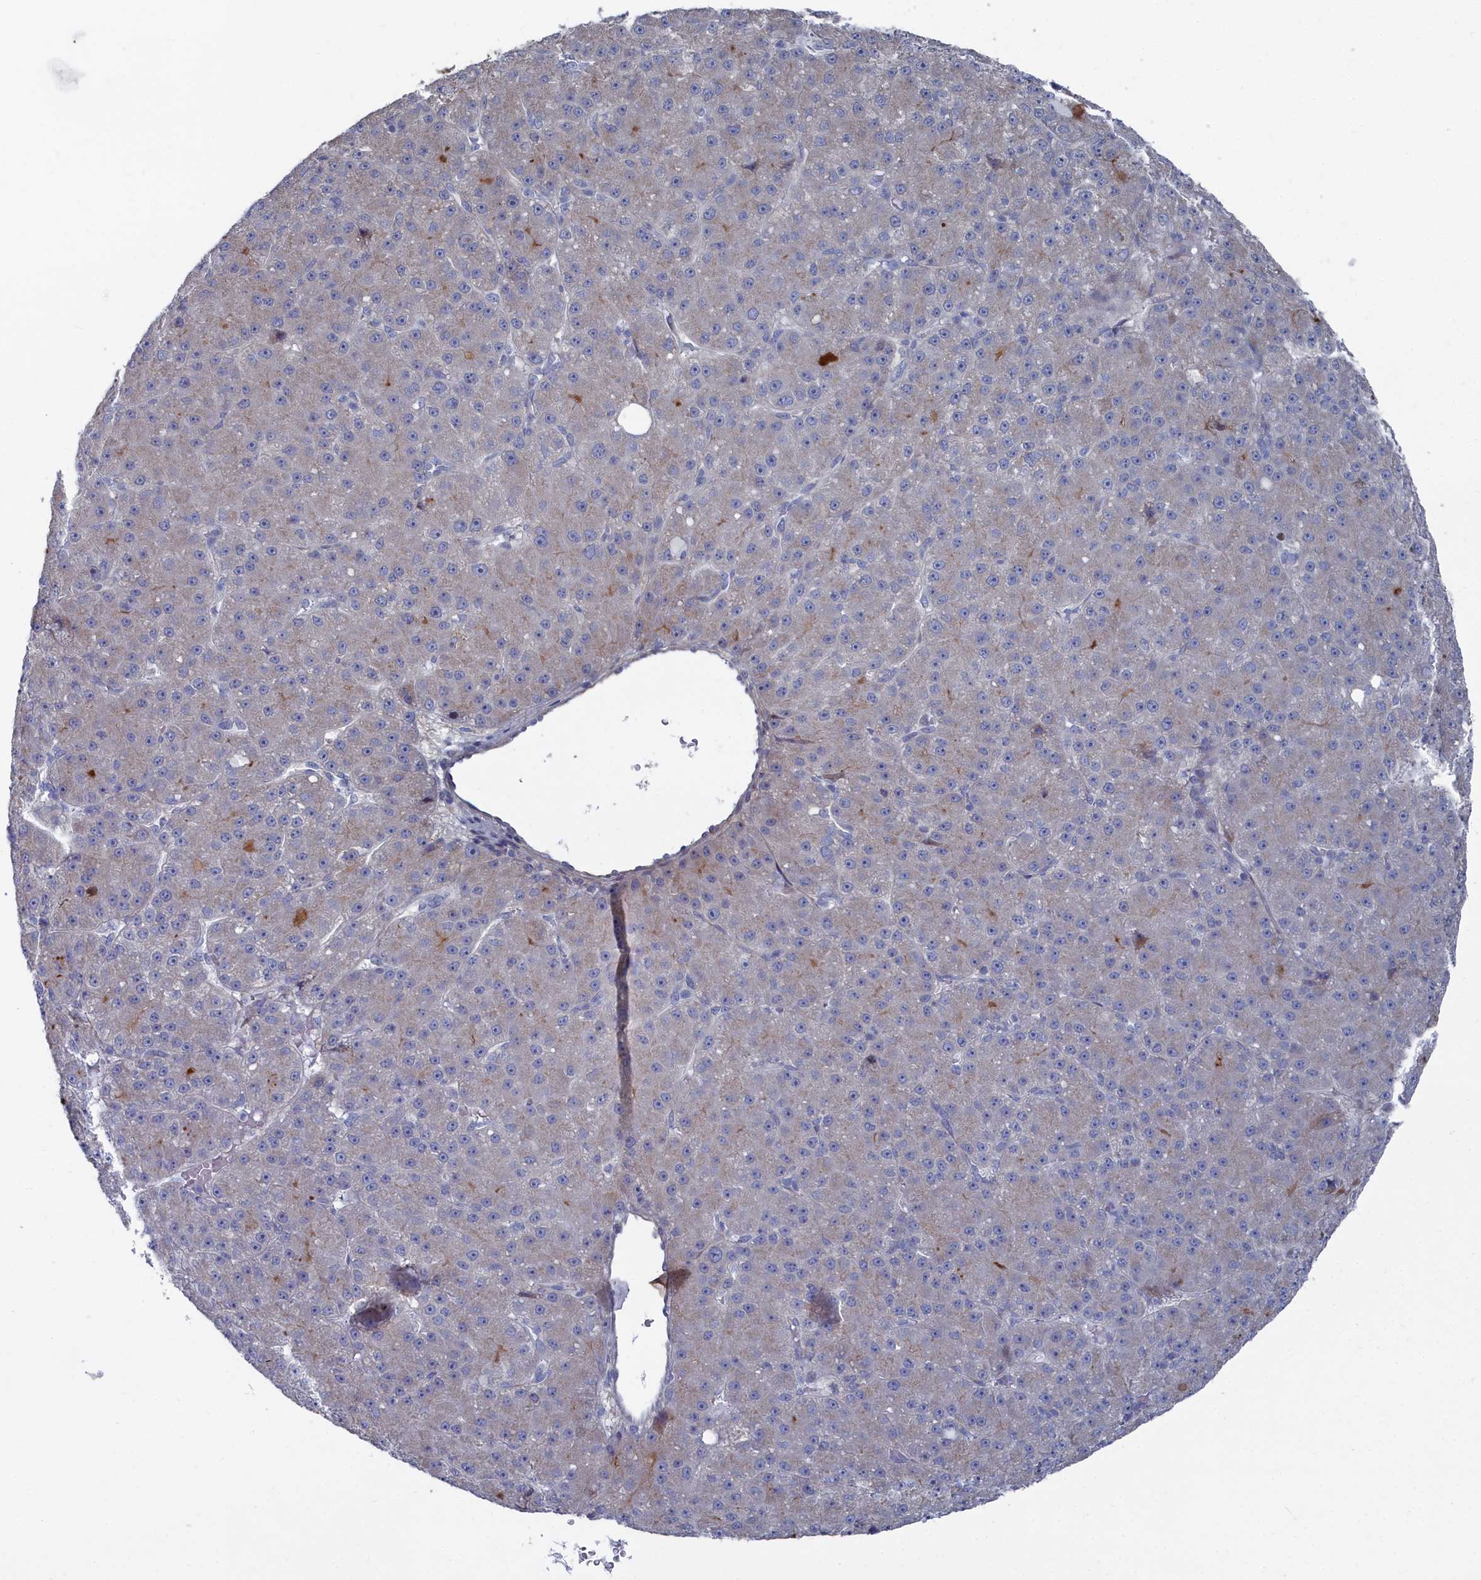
{"staining": {"intensity": "weak", "quantity": "<25%", "location": "cytoplasmic/membranous"}, "tissue": "liver cancer", "cell_type": "Tumor cells", "image_type": "cancer", "snomed": [{"axis": "morphology", "description": "Carcinoma, Hepatocellular, NOS"}, {"axis": "topography", "description": "Liver"}], "caption": "IHC of human liver cancer (hepatocellular carcinoma) displays no positivity in tumor cells. Nuclei are stained in blue.", "gene": "SHISAL2A", "patient": {"sex": "male", "age": 67}}